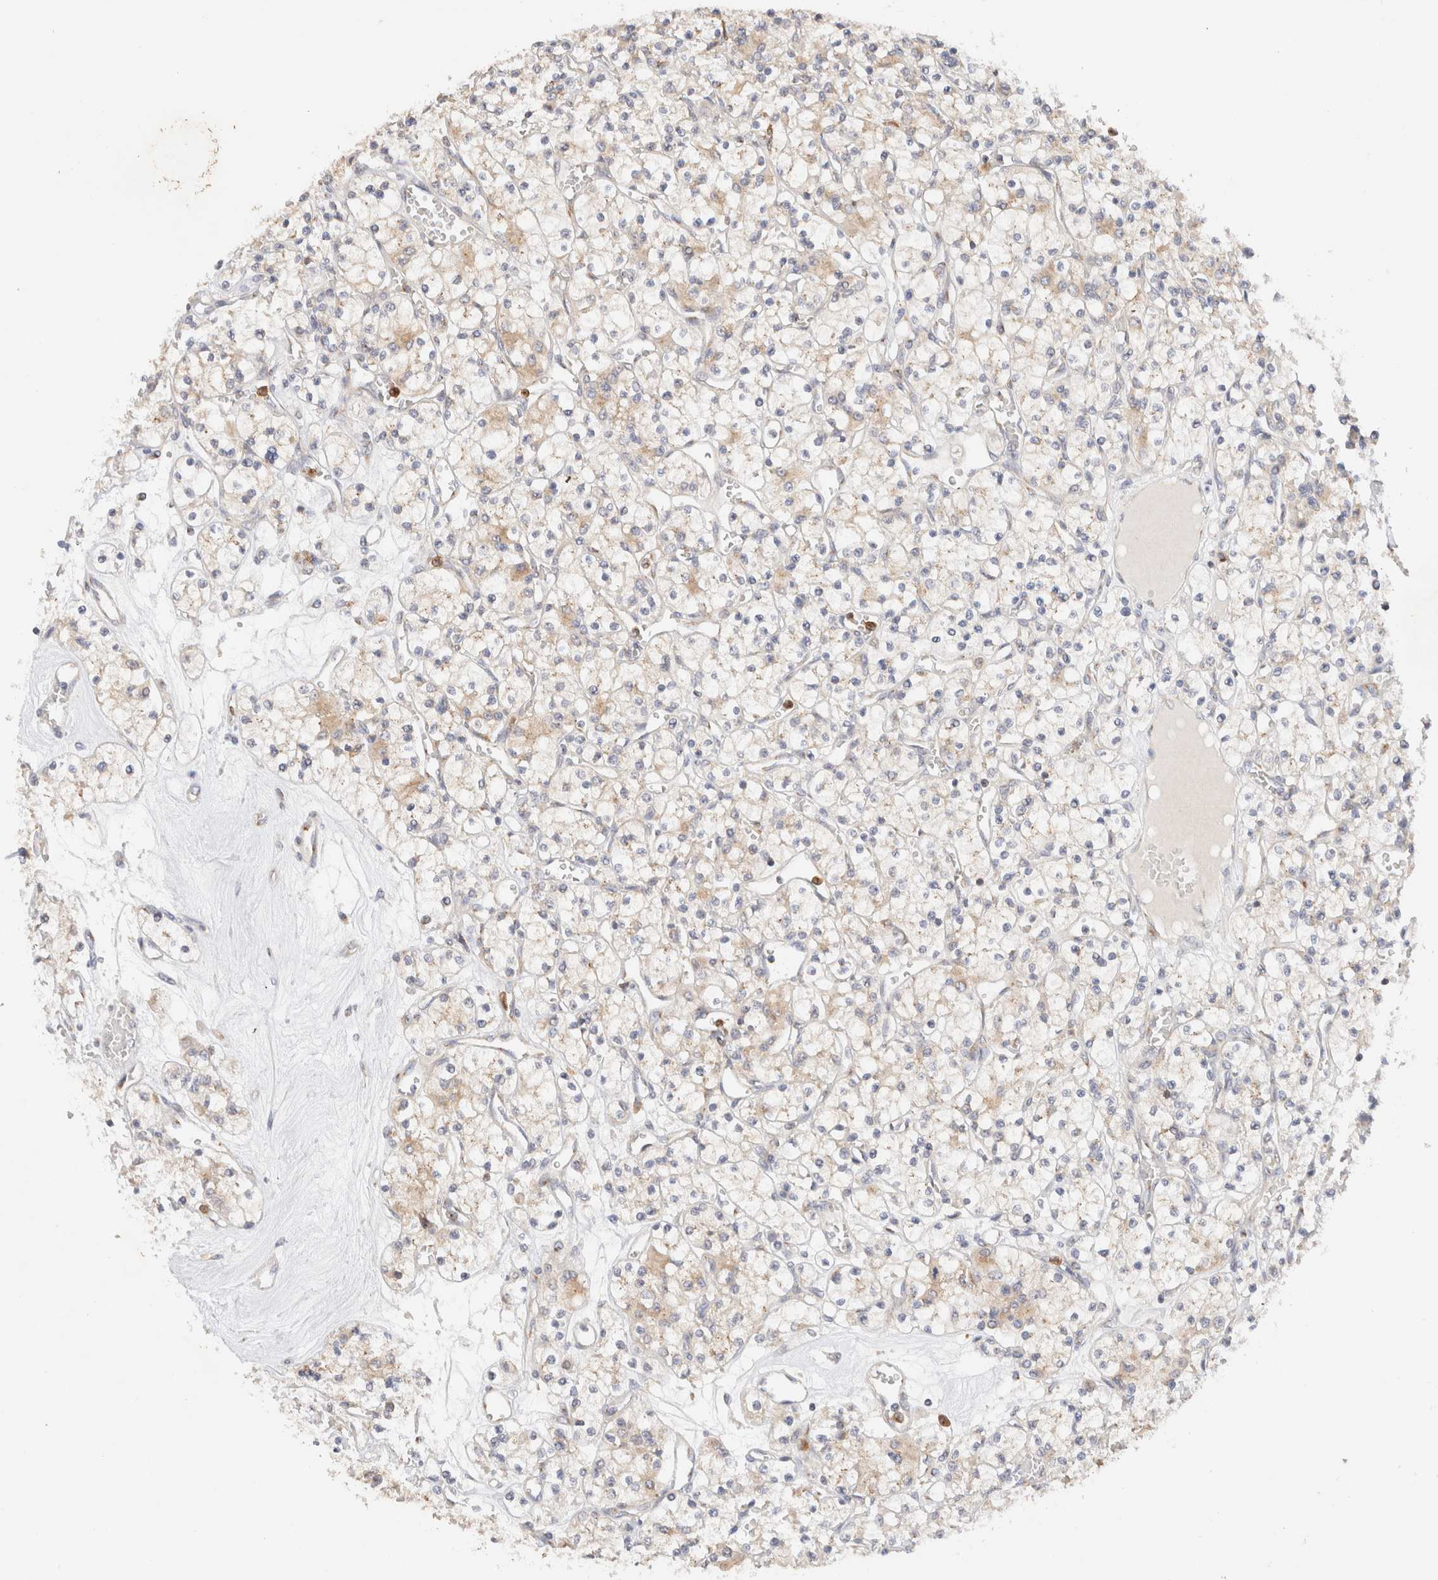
{"staining": {"intensity": "weak", "quantity": "25%-75%", "location": "cytoplasmic/membranous"}, "tissue": "renal cancer", "cell_type": "Tumor cells", "image_type": "cancer", "snomed": [{"axis": "morphology", "description": "Adenocarcinoma, NOS"}, {"axis": "topography", "description": "Kidney"}], "caption": "Weak cytoplasmic/membranous staining for a protein is appreciated in about 25%-75% of tumor cells of renal adenocarcinoma using IHC.", "gene": "RABEP1", "patient": {"sex": "female", "age": 59}}